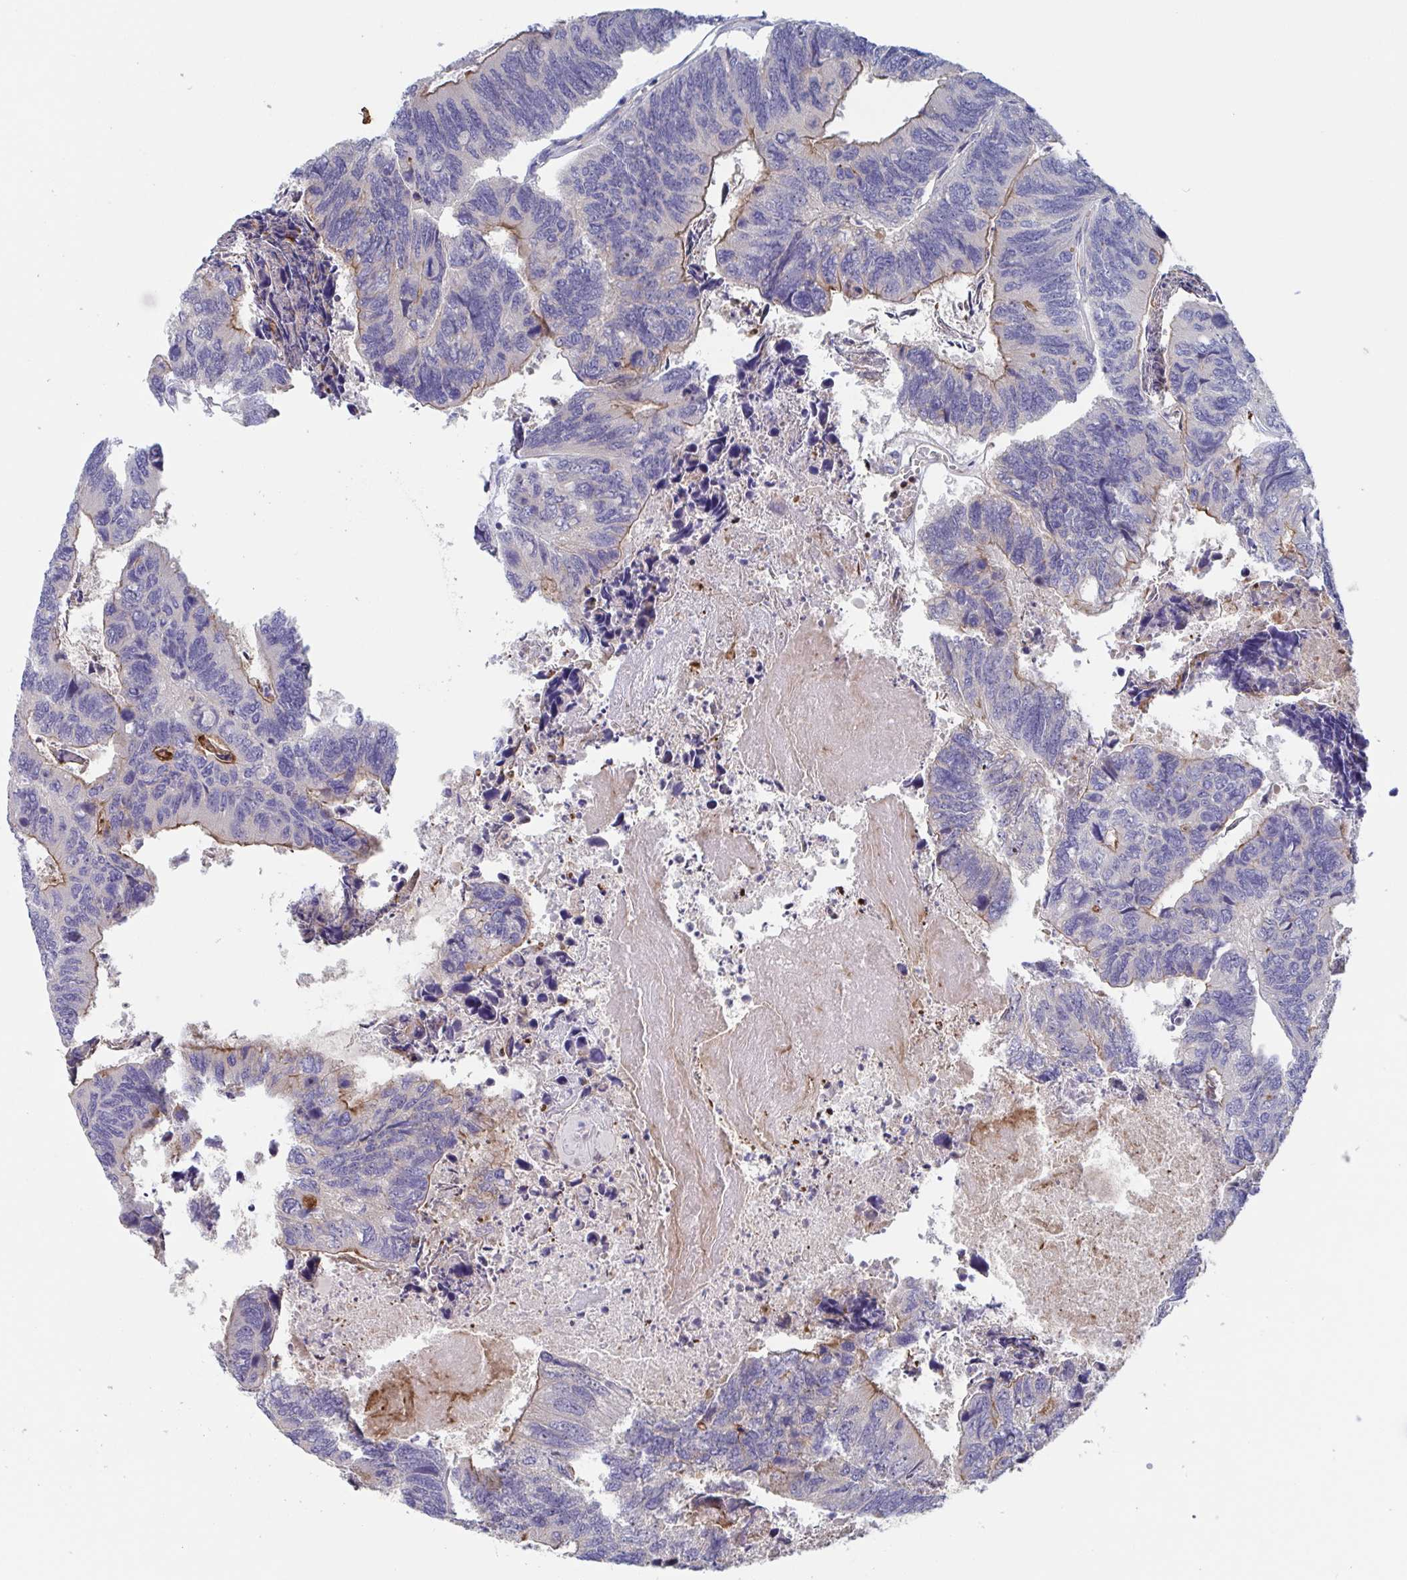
{"staining": {"intensity": "moderate", "quantity": "25%-75%", "location": "cytoplasmic/membranous"}, "tissue": "colorectal cancer", "cell_type": "Tumor cells", "image_type": "cancer", "snomed": [{"axis": "morphology", "description": "Adenocarcinoma, NOS"}, {"axis": "topography", "description": "Colon"}], "caption": "Adenocarcinoma (colorectal) stained with a protein marker reveals moderate staining in tumor cells.", "gene": "ST14", "patient": {"sex": "female", "age": 67}}